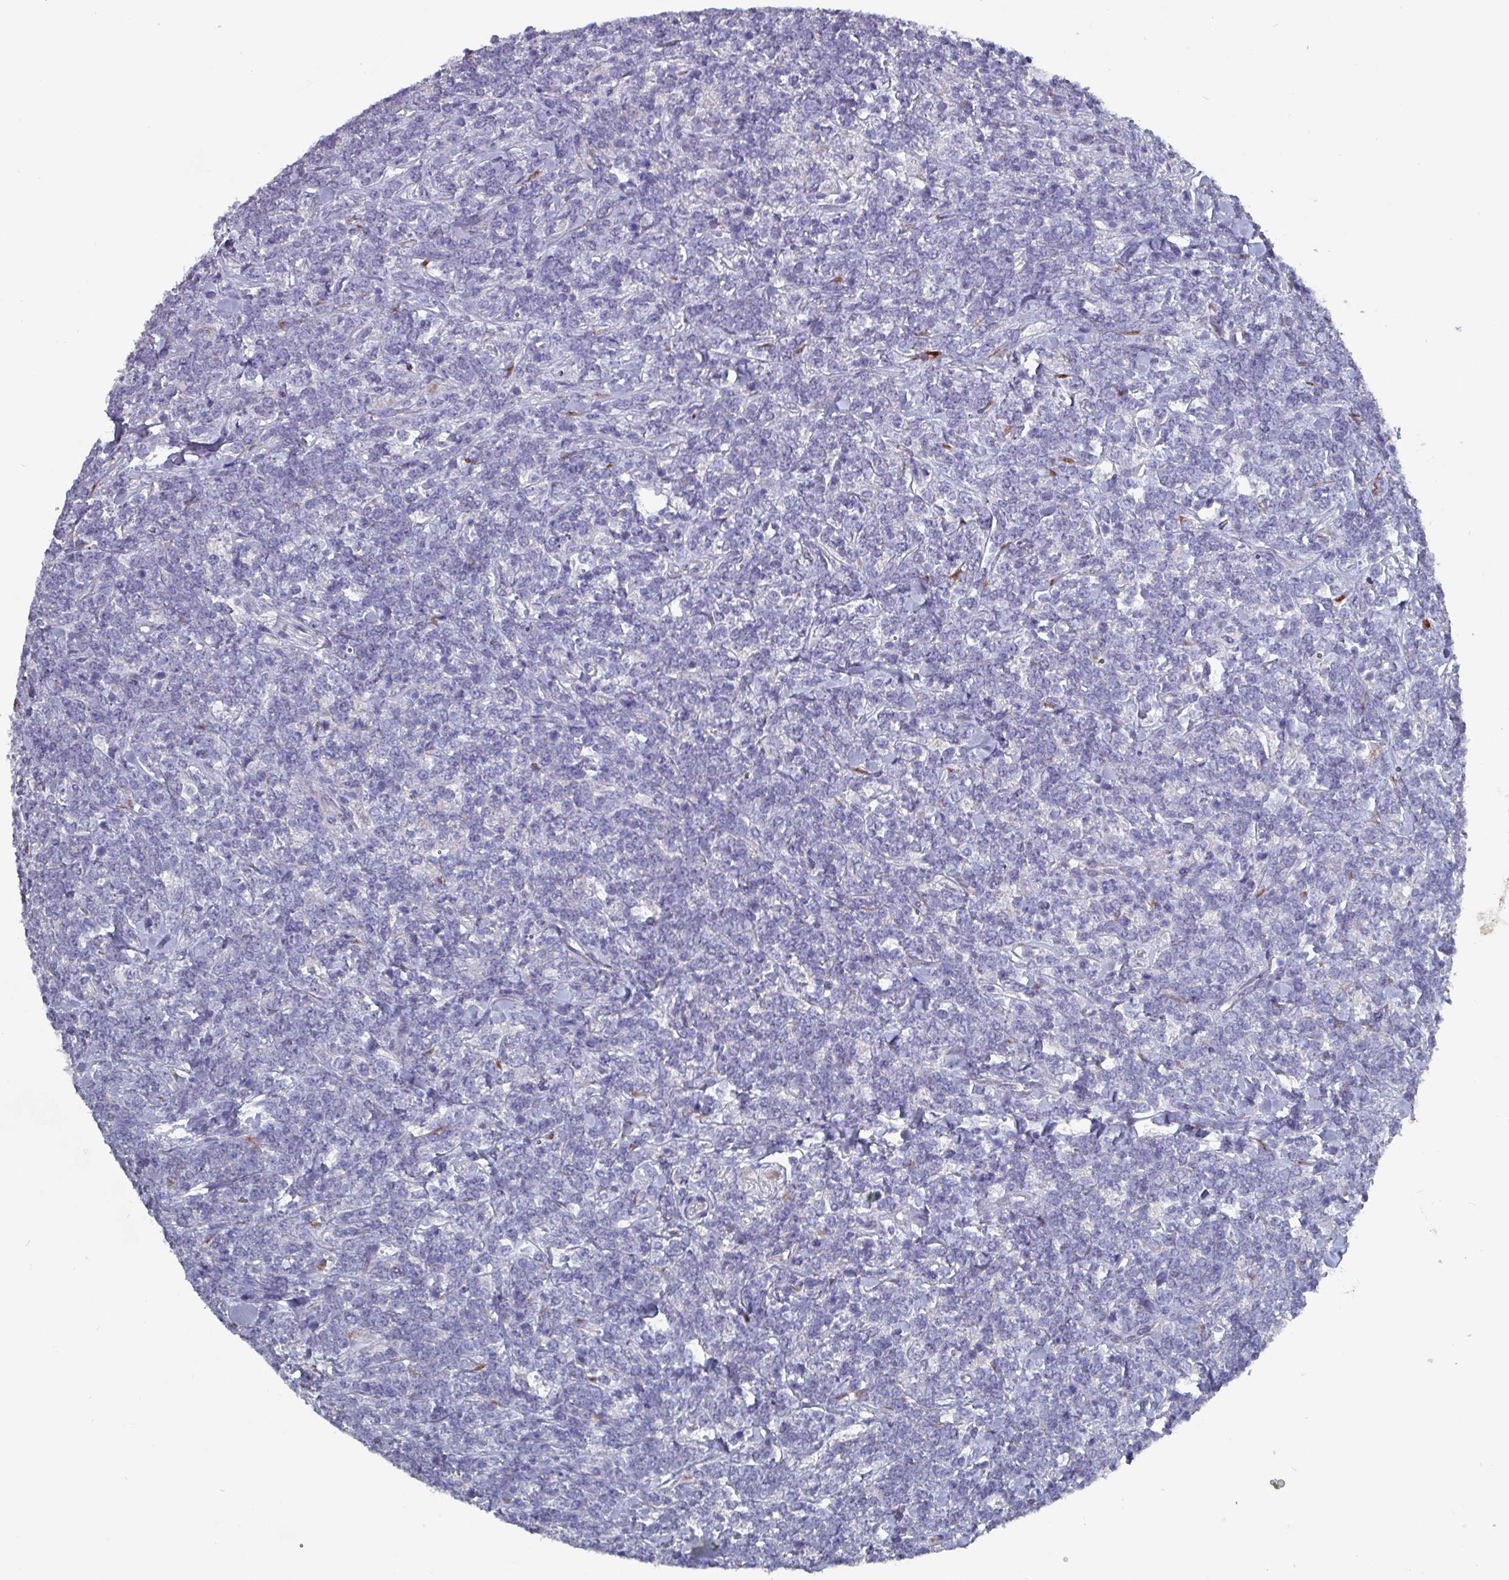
{"staining": {"intensity": "negative", "quantity": "none", "location": "none"}, "tissue": "lymphoma", "cell_type": "Tumor cells", "image_type": "cancer", "snomed": [{"axis": "morphology", "description": "Malignant lymphoma, non-Hodgkin's type, High grade"}, {"axis": "topography", "description": "Small intestine"}, {"axis": "topography", "description": "Colon"}], "caption": "The micrograph shows no staining of tumor cells in lymphoma. The staining is performed using DAB (3,3'-diaminobenzidine) brown chromogen with nuclei counter-stained in using hematoxylin.", "gene": "DRD5", "patient": {"sex": "male", "age": 8}}